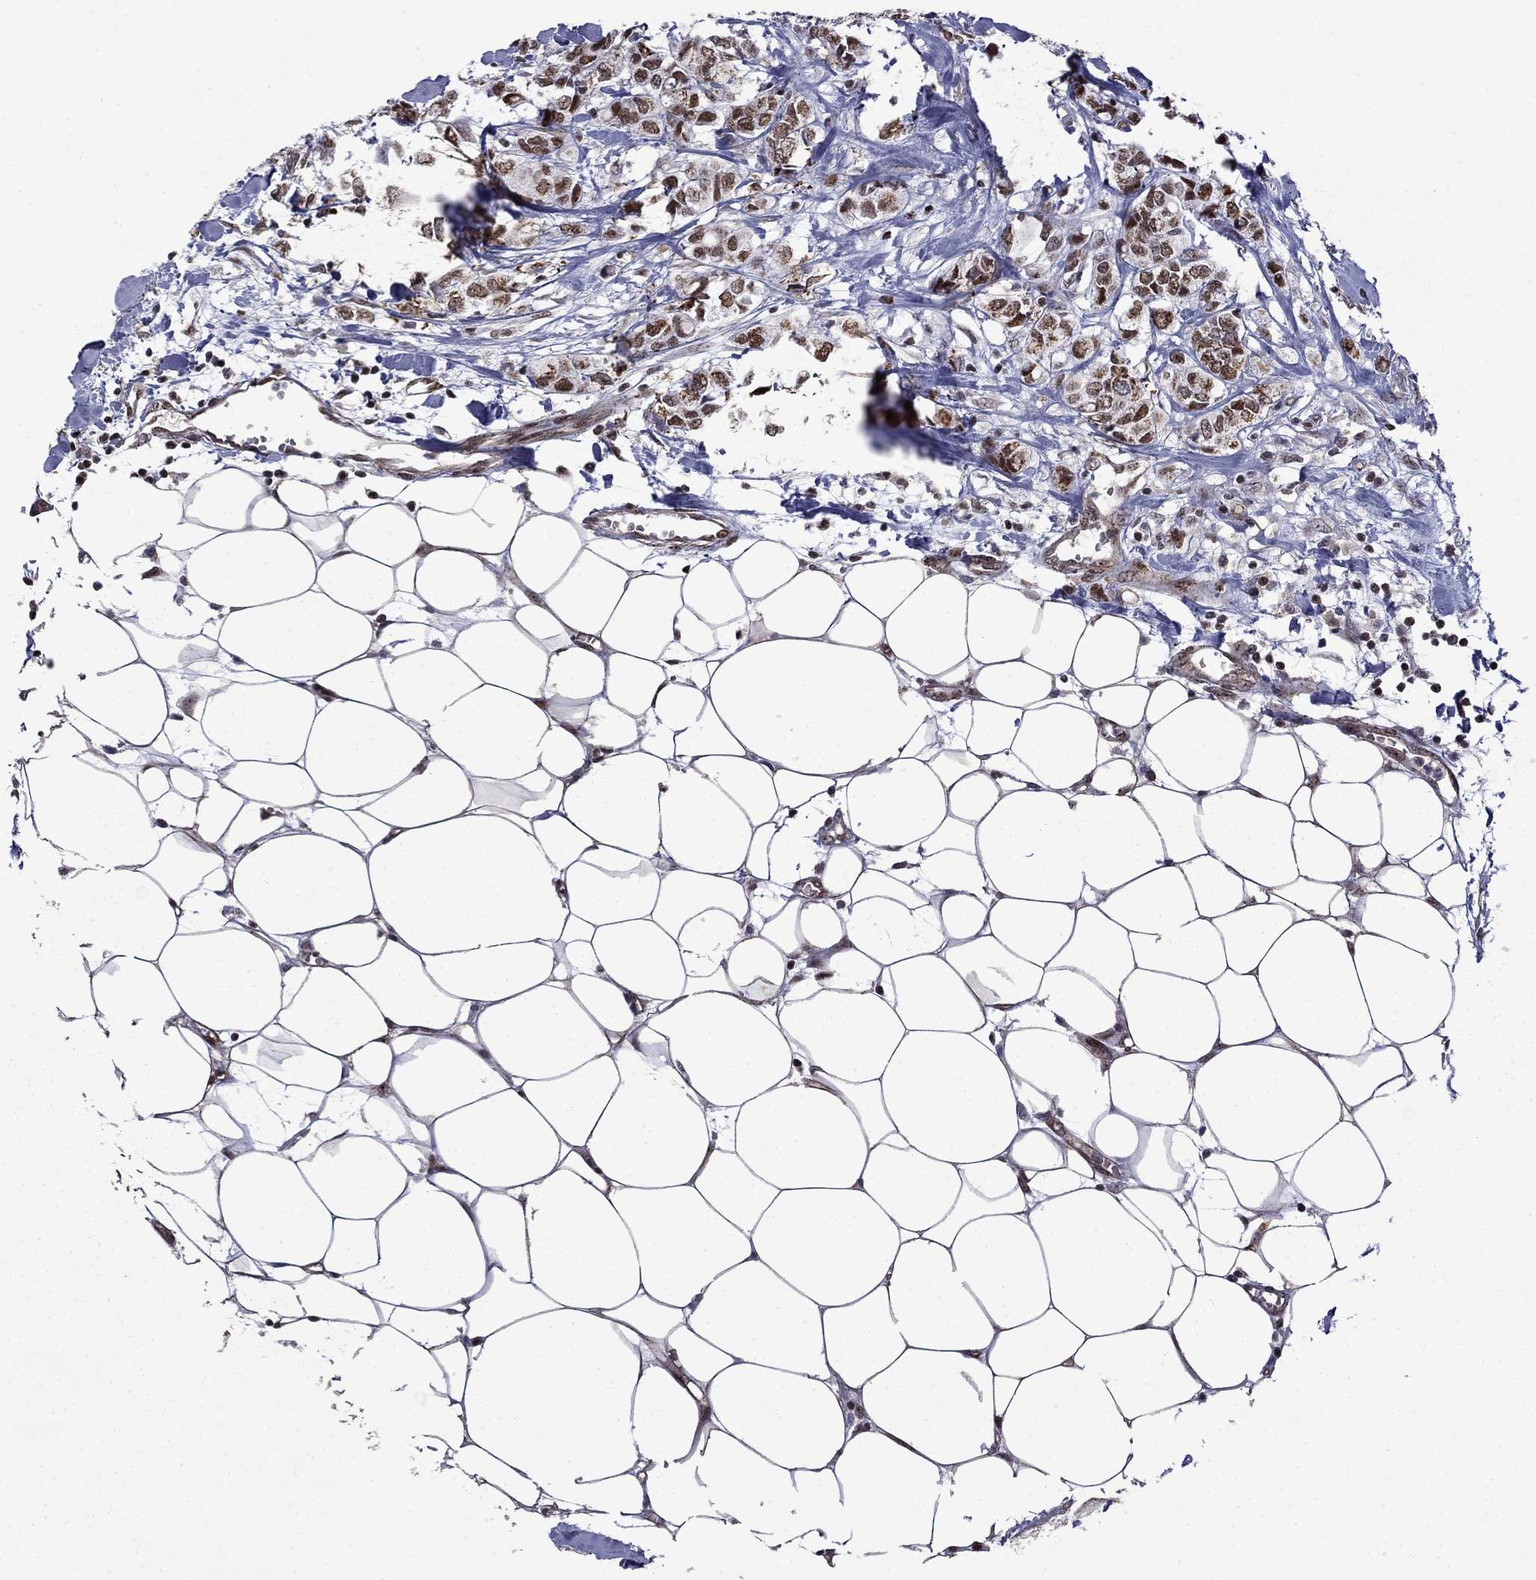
{"staining": {"intensity": "moderate", "quantity": ">75%", "location": "nuclear"}, "tissue": "breast cancer", "cell_type": "Tumor cells", "image_type": "cancer", "snomed": [{"axis": "morphology", "description": "Duct carcinoma"}, {"axis": "topography", "description": "Breast"}], "caption": "Protein staining exhibits moderate nuclear staining in about >75% of tumor cells in breast cancer.", "gene": "SURF2", "patient": {"sex": "female", "age": 85}}